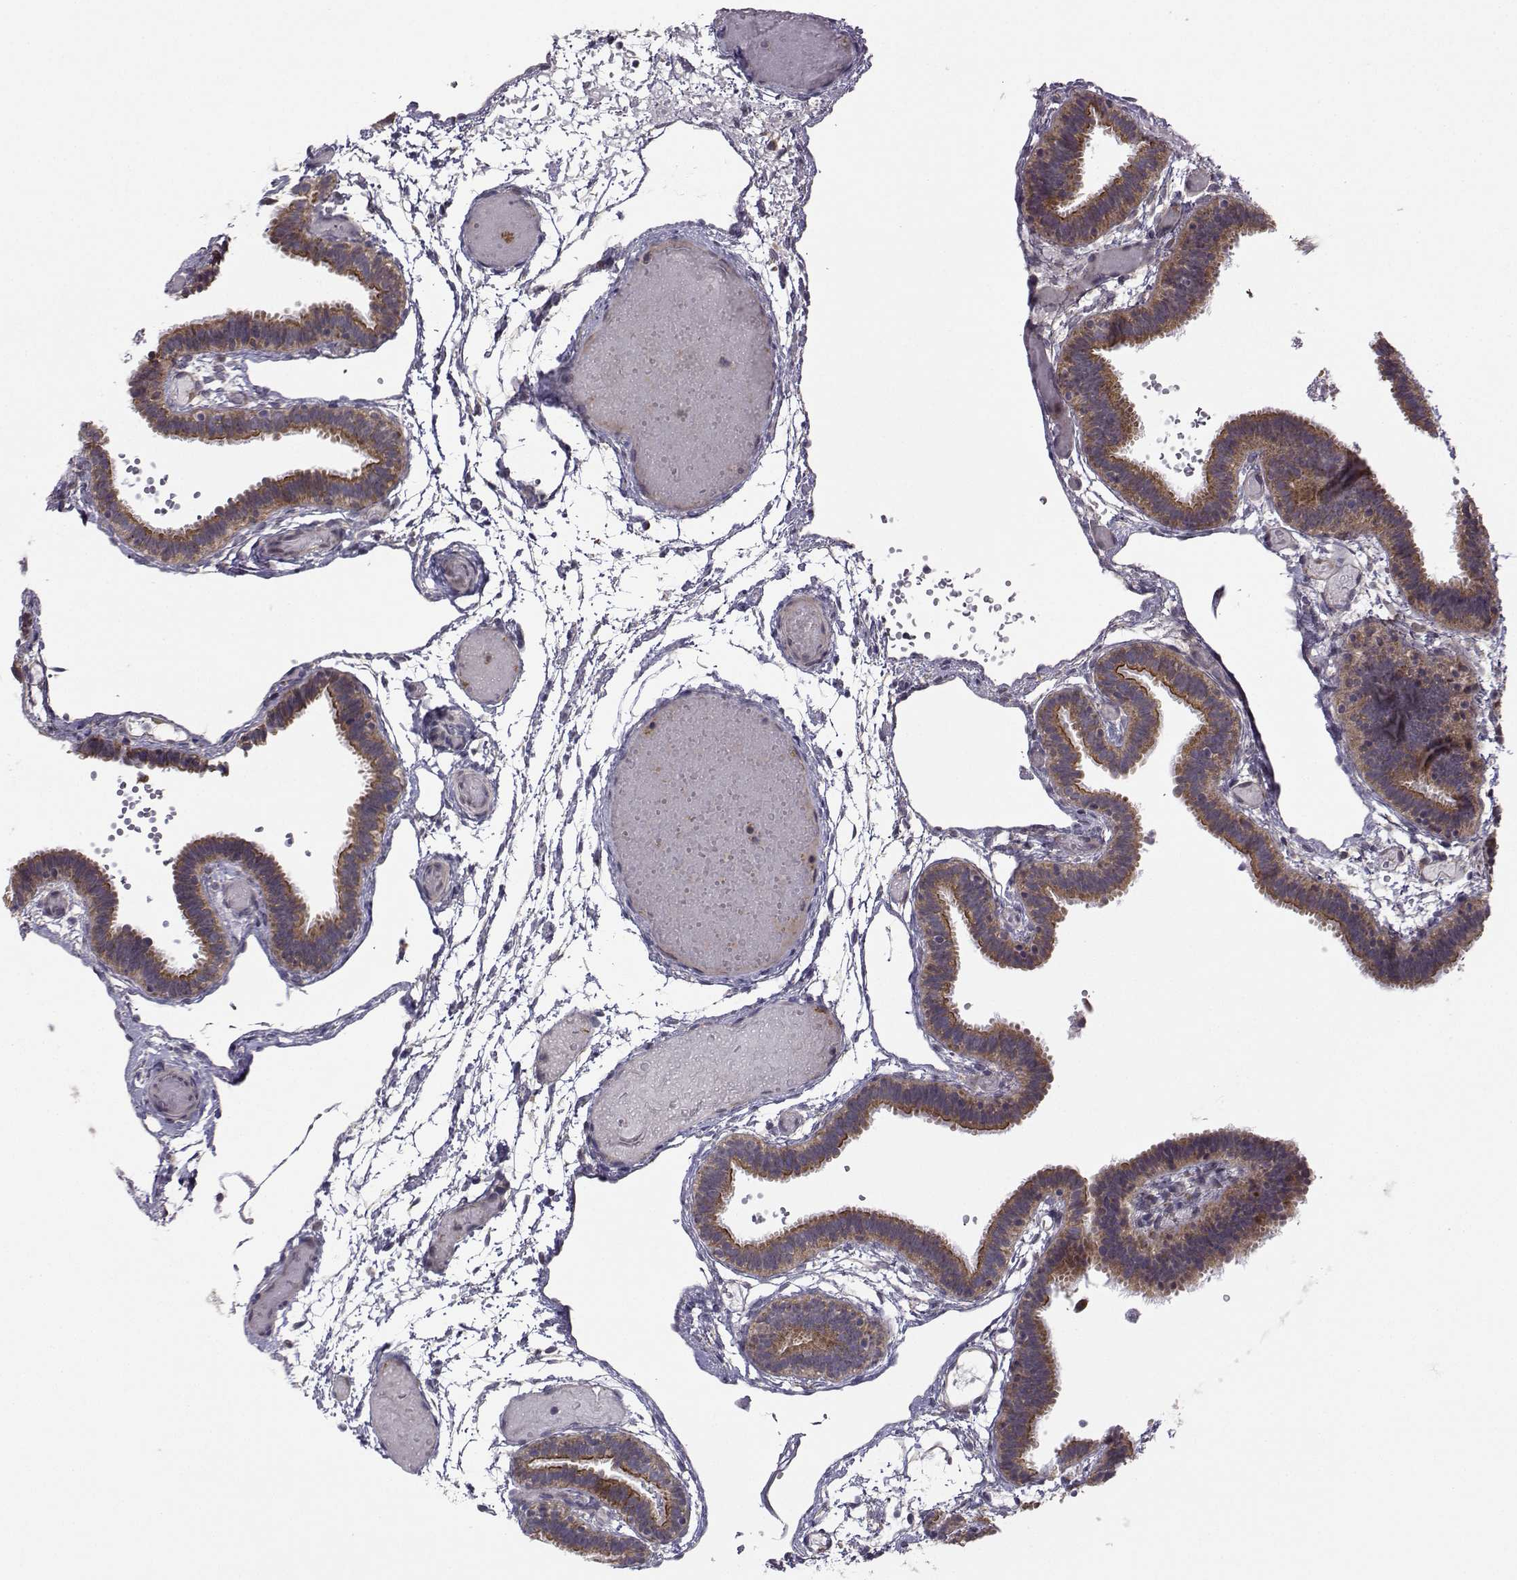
{"staining": {"intensity": "moderate", "quantity": ">75%", "location": "cytoplasmic/membranous"}, "tissue": "fallopian tube", "cell_type": "Glandular cells", "image_type": "normal", "snomed": [{"axis": "morphology", "description": "Normal tissue, NOS"}, {"axis": "topography", "description": "Fallopian tube"}], "caption": "Immunohistochemical staining of benign human fallopian tube displays >75% levels of moderate cytoplasmic/membranous protein expression in approximately >75% of glandular cells. The protein is shown in brown color, while the nuclei are stained blue.", "gene": "NECAB3", "patient": {"sex": "female", "age": 37}}